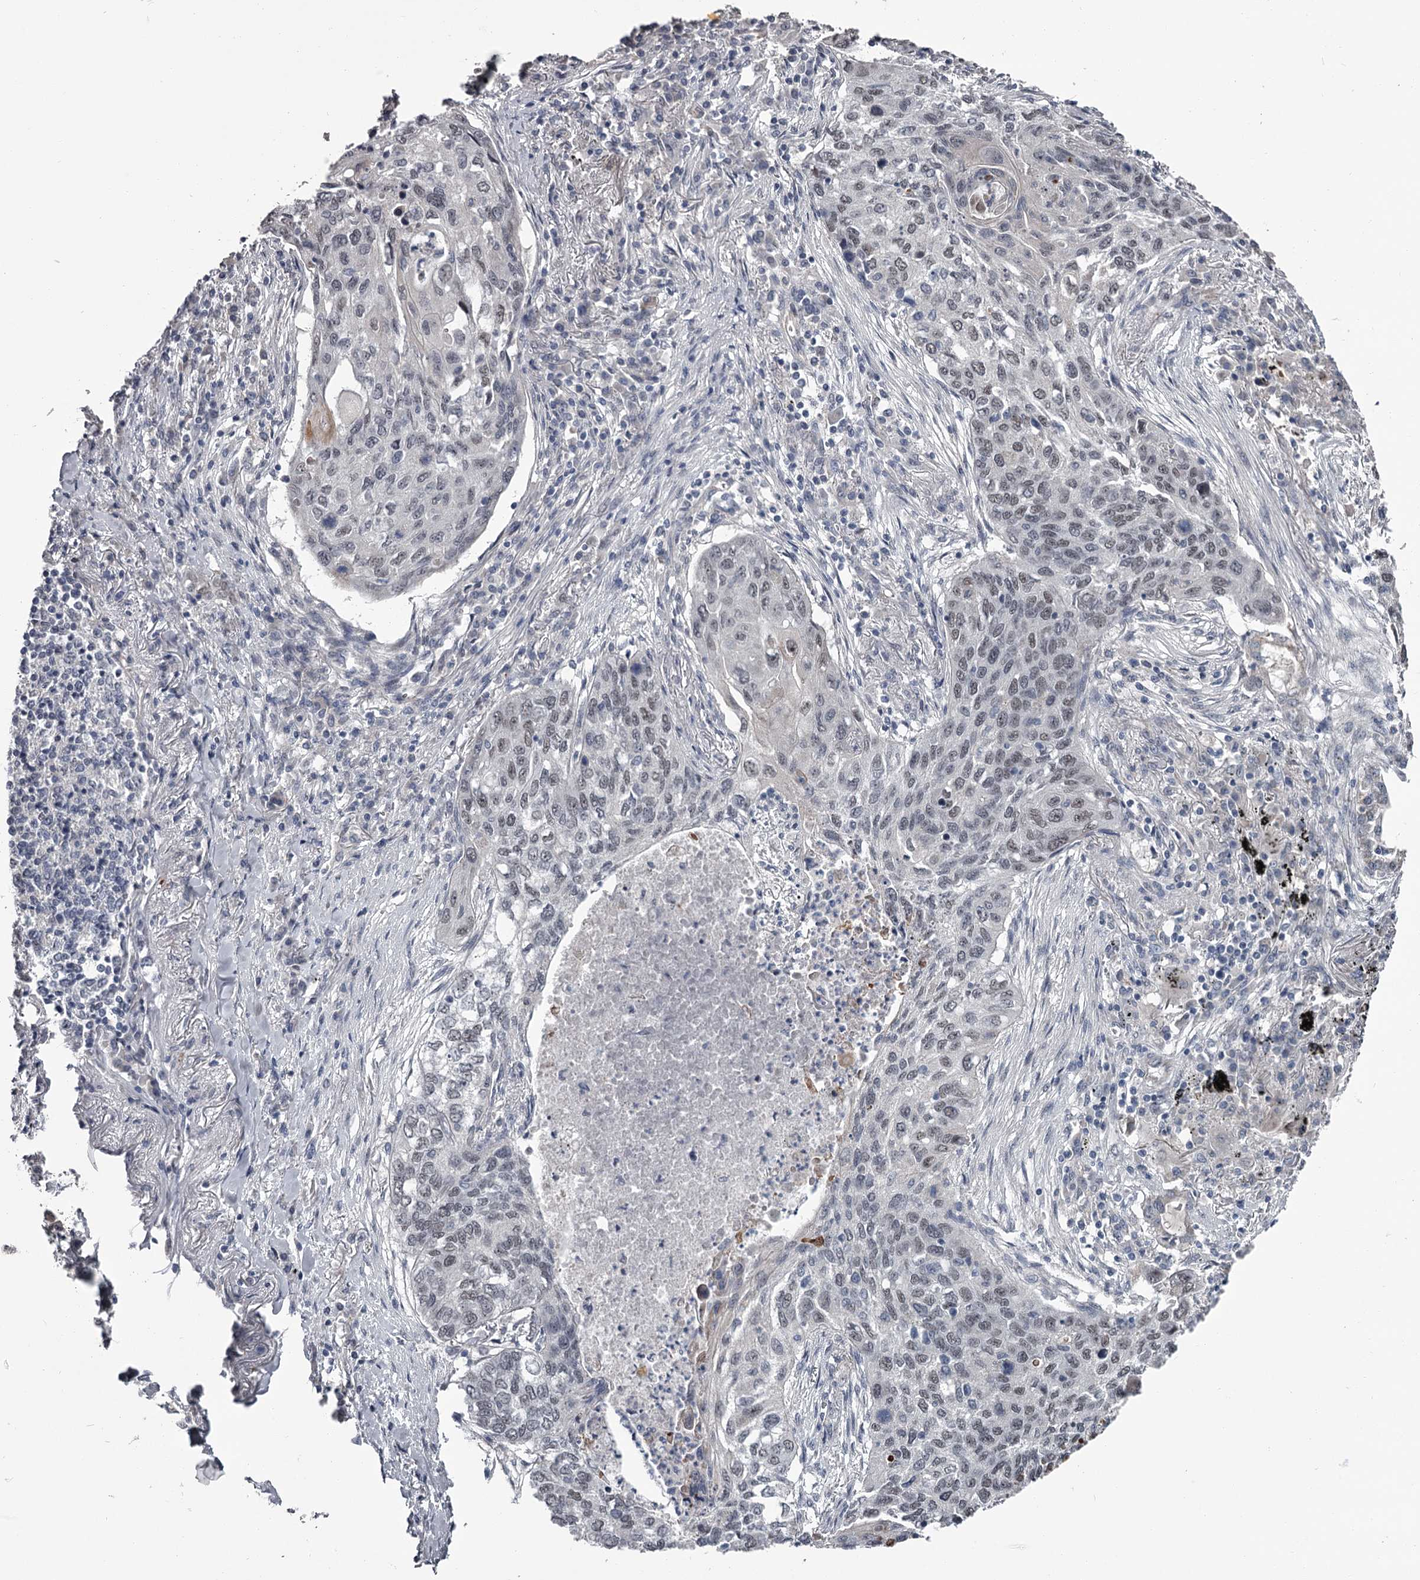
{"staining": {"intensity": "weak", "quantity": "25%-75%", "location": "nuclear"}, "tissue": "lung cancer", "cell_type": "Tumor cells", "image_type": "cancer", "snomed": [{"axis": "morphology", "description": "Squamous cell carcinoma, NOS"}, {"axis": "topography", "description": "Lung"}], "caption": "Squamous cell carcinoma (lung) stained with a protein marker reveals weak staining in tumor cells.", "gene": "PRPF40B", "patient": {"sex": "female", "age": 63}}